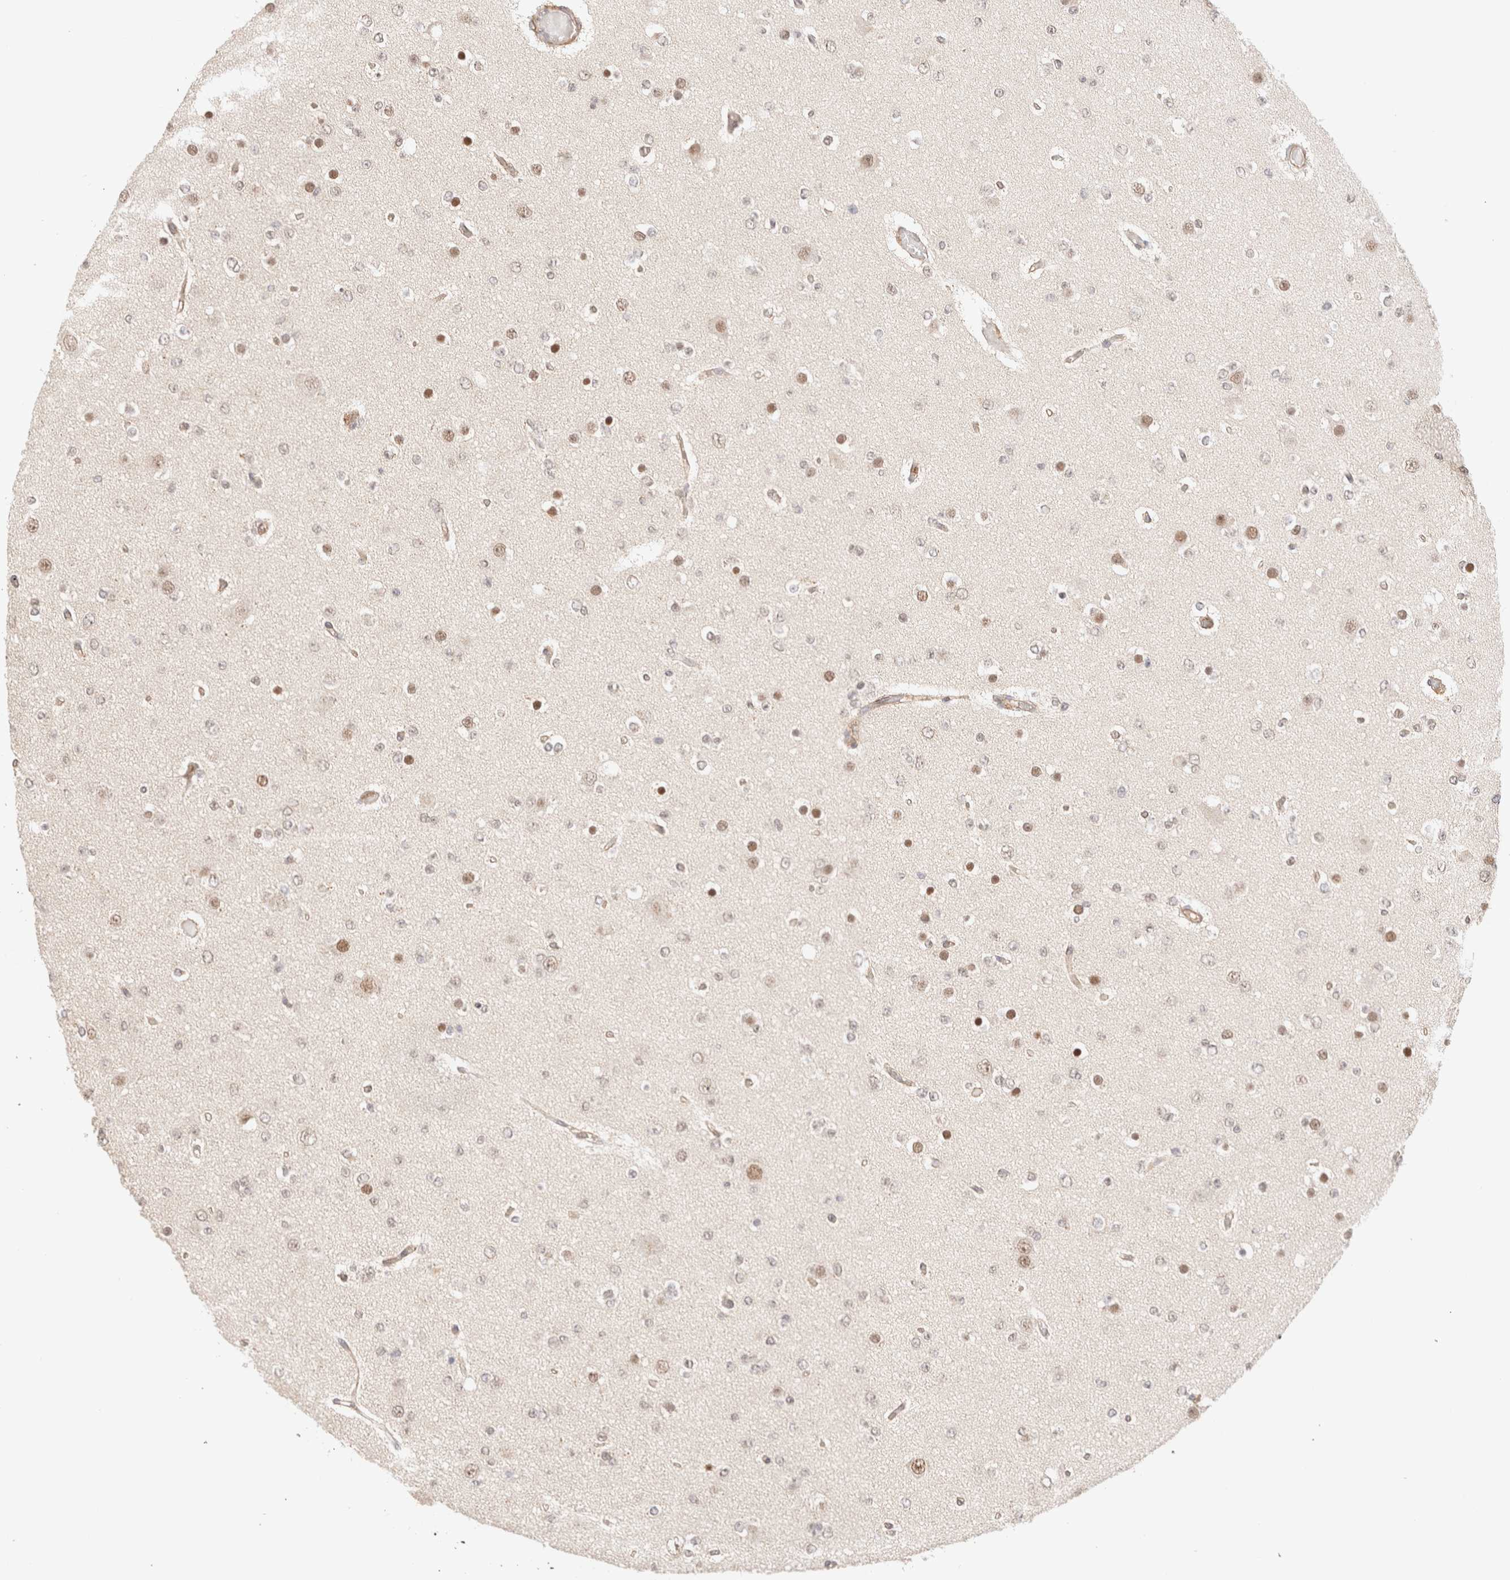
{"staining": {"intensity": "weak", "quantity": ">75%", "location": "nuclear"}, "tissue": "glioma", "cell_type": "Tumor cells", "image_type": "cancer", "snomed": [{"axis": "morphology", "description": "Glioma, malignant, Low grade"}, {"axis": "topography", "description": "Brain"}], "caption": "Weak nuclear expression is appreciated in about >75% of tumor cells in glioma.", "gene": "BRPF3", "patient": {"sex": "female", "age": 22}}